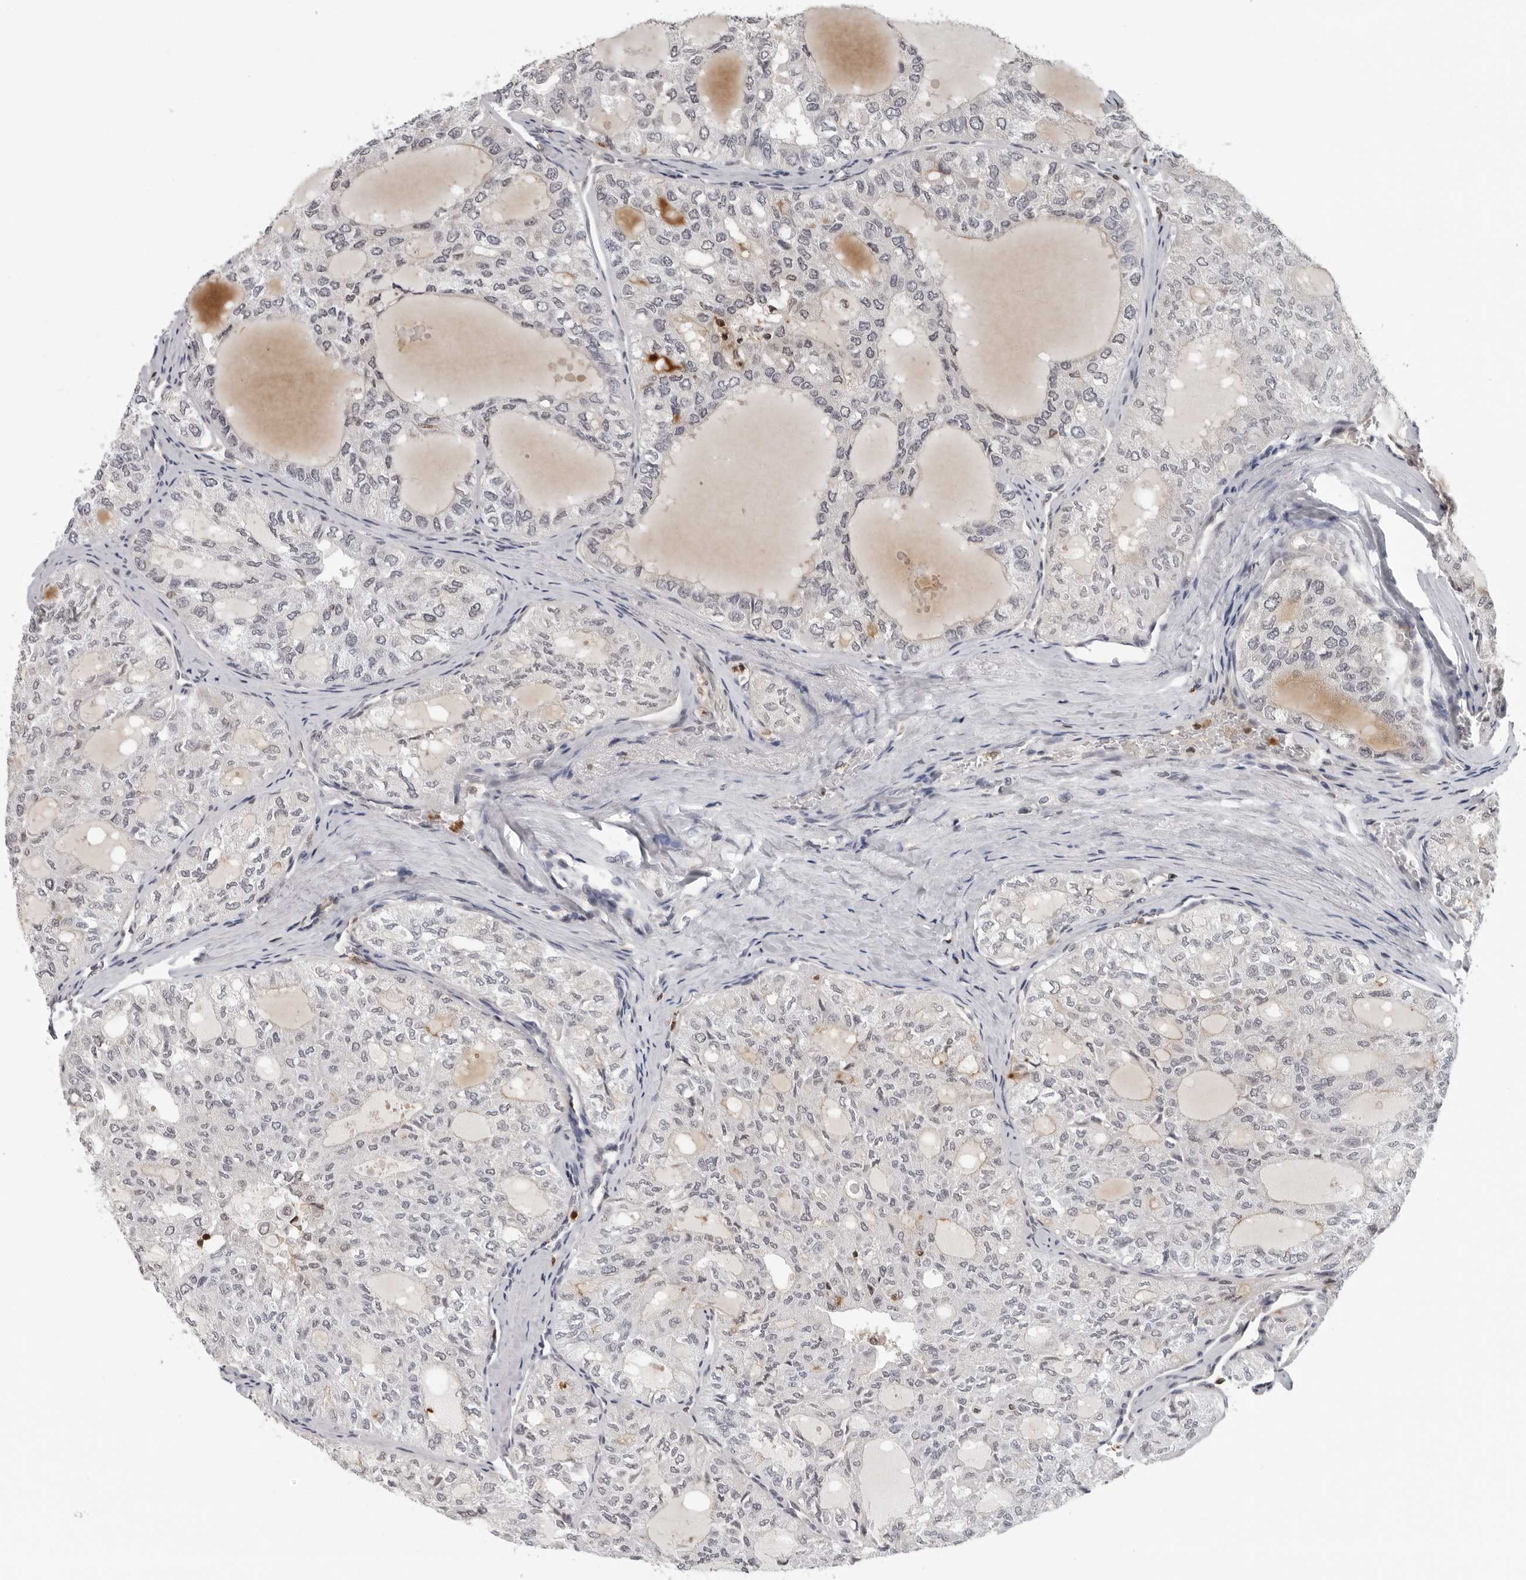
{"staining": {"intensity": "negative", "quantity": "none", "location": "none"}, "tissue": "thyroid cancer", "cell_type": "Tumor cells", "image_type": "cancer", "snomed": [{"axis": "morphology", "description": "Follicular adenoma carcinoma, NOS"}, {"axis": "topography", "description": "Thyroid gland"}], "caption": "DAB (3,3'-diaminobenzidine) immunohistochemical staining of human thyroid follicular adenoma carcinoma demonstrates no significant positivity in tumor cells.", "gene": "HSPH1", "patient": {"sex": "male", "age": 75}}